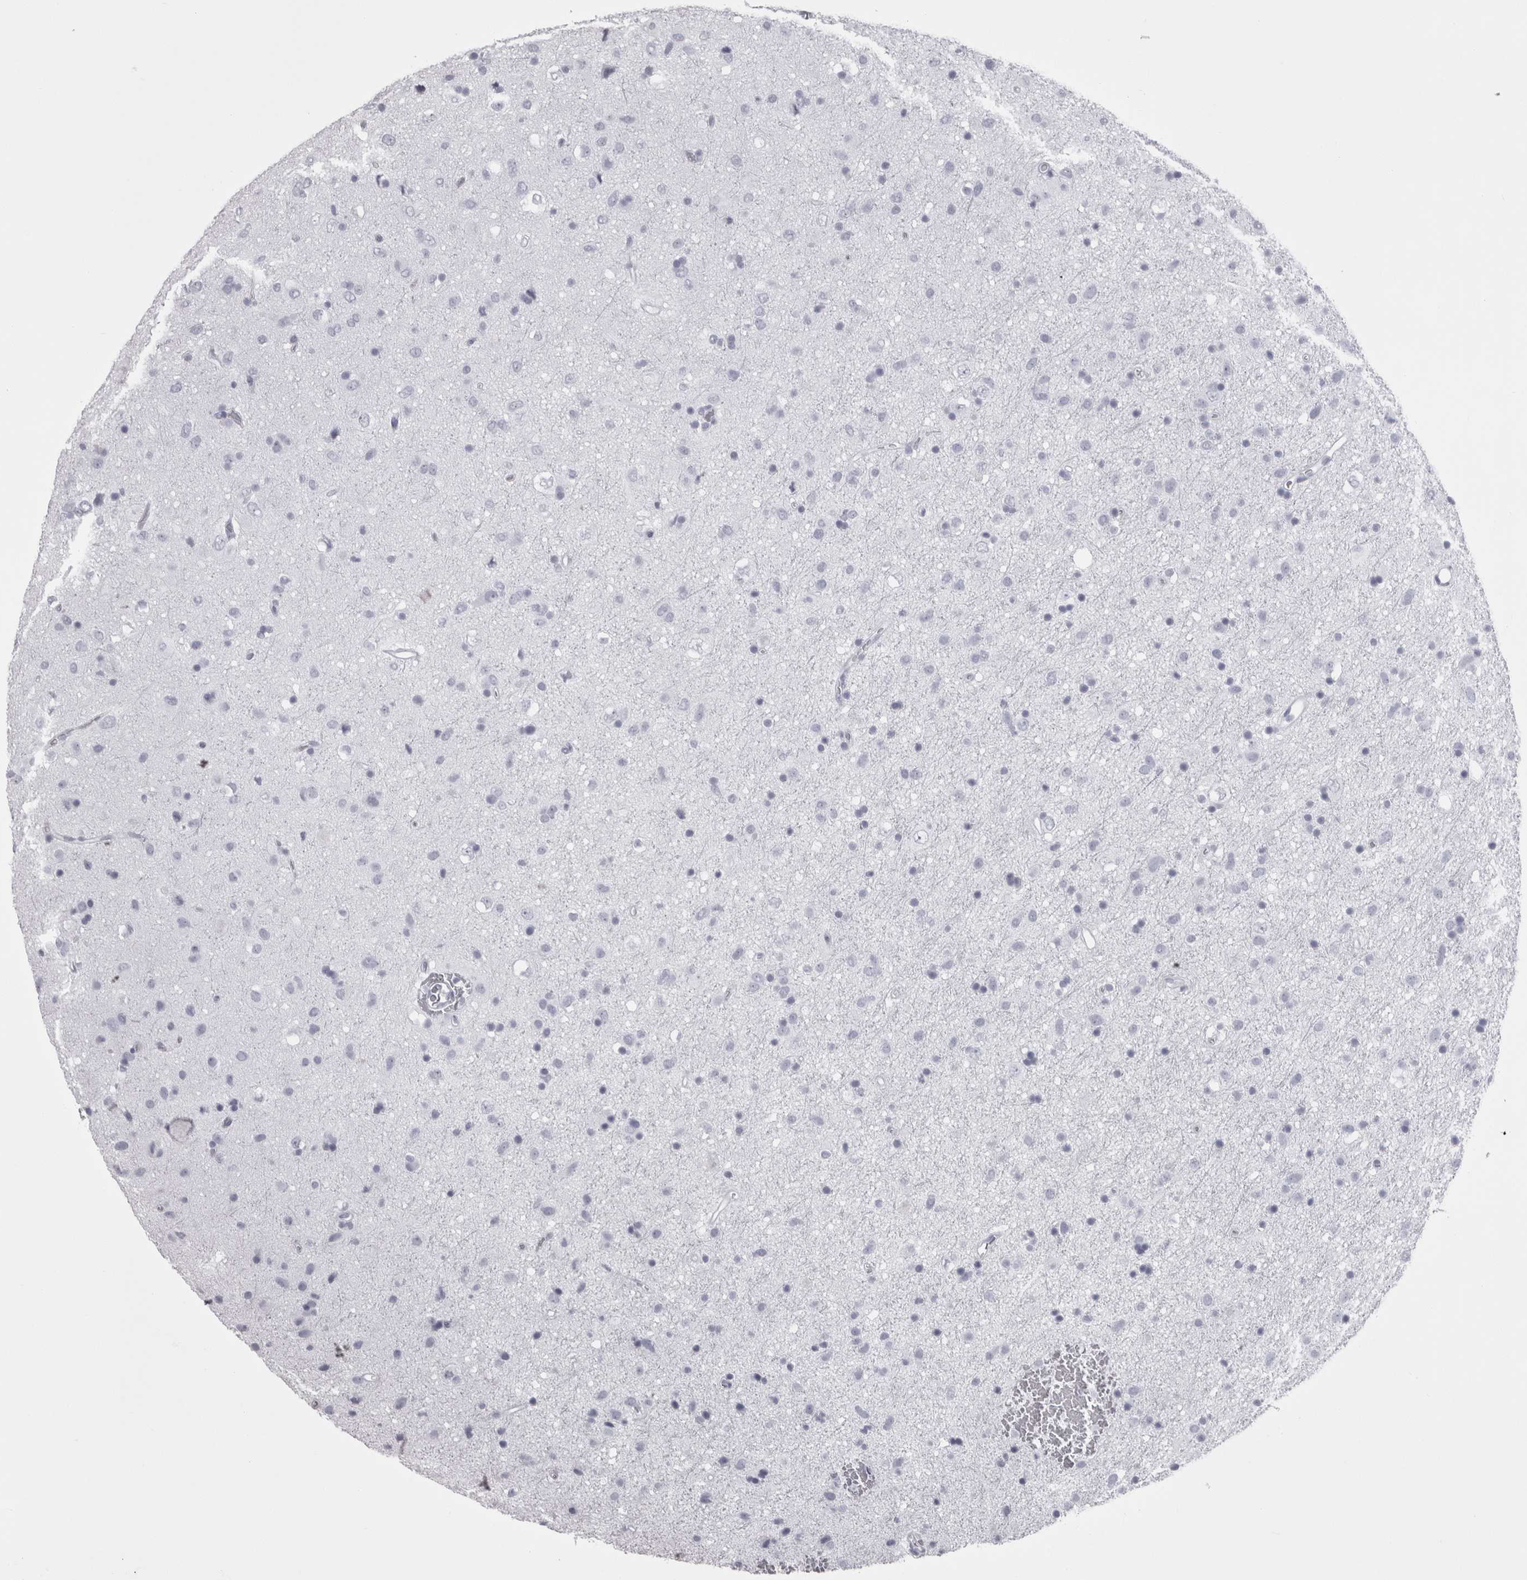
{"staining": {"intensity": "negative", "quantity": "none", "location": "none"}, "tissue": "glioma", "cell_type": "Tumor cells", "image_type": "cancer", "snomed": [{"axis": "morphology", "description": "Glioma, malignant, Low grade"}, {"axis": "topography", "description": "Brain"}], "caption": "This is an immunohistochemistry (IHC) histopathology image of human malignant low-grade glioma. There is no staining in tumor cells.", "gene": "SKAP1", "patient": {"sex": "male", "age": 77}}